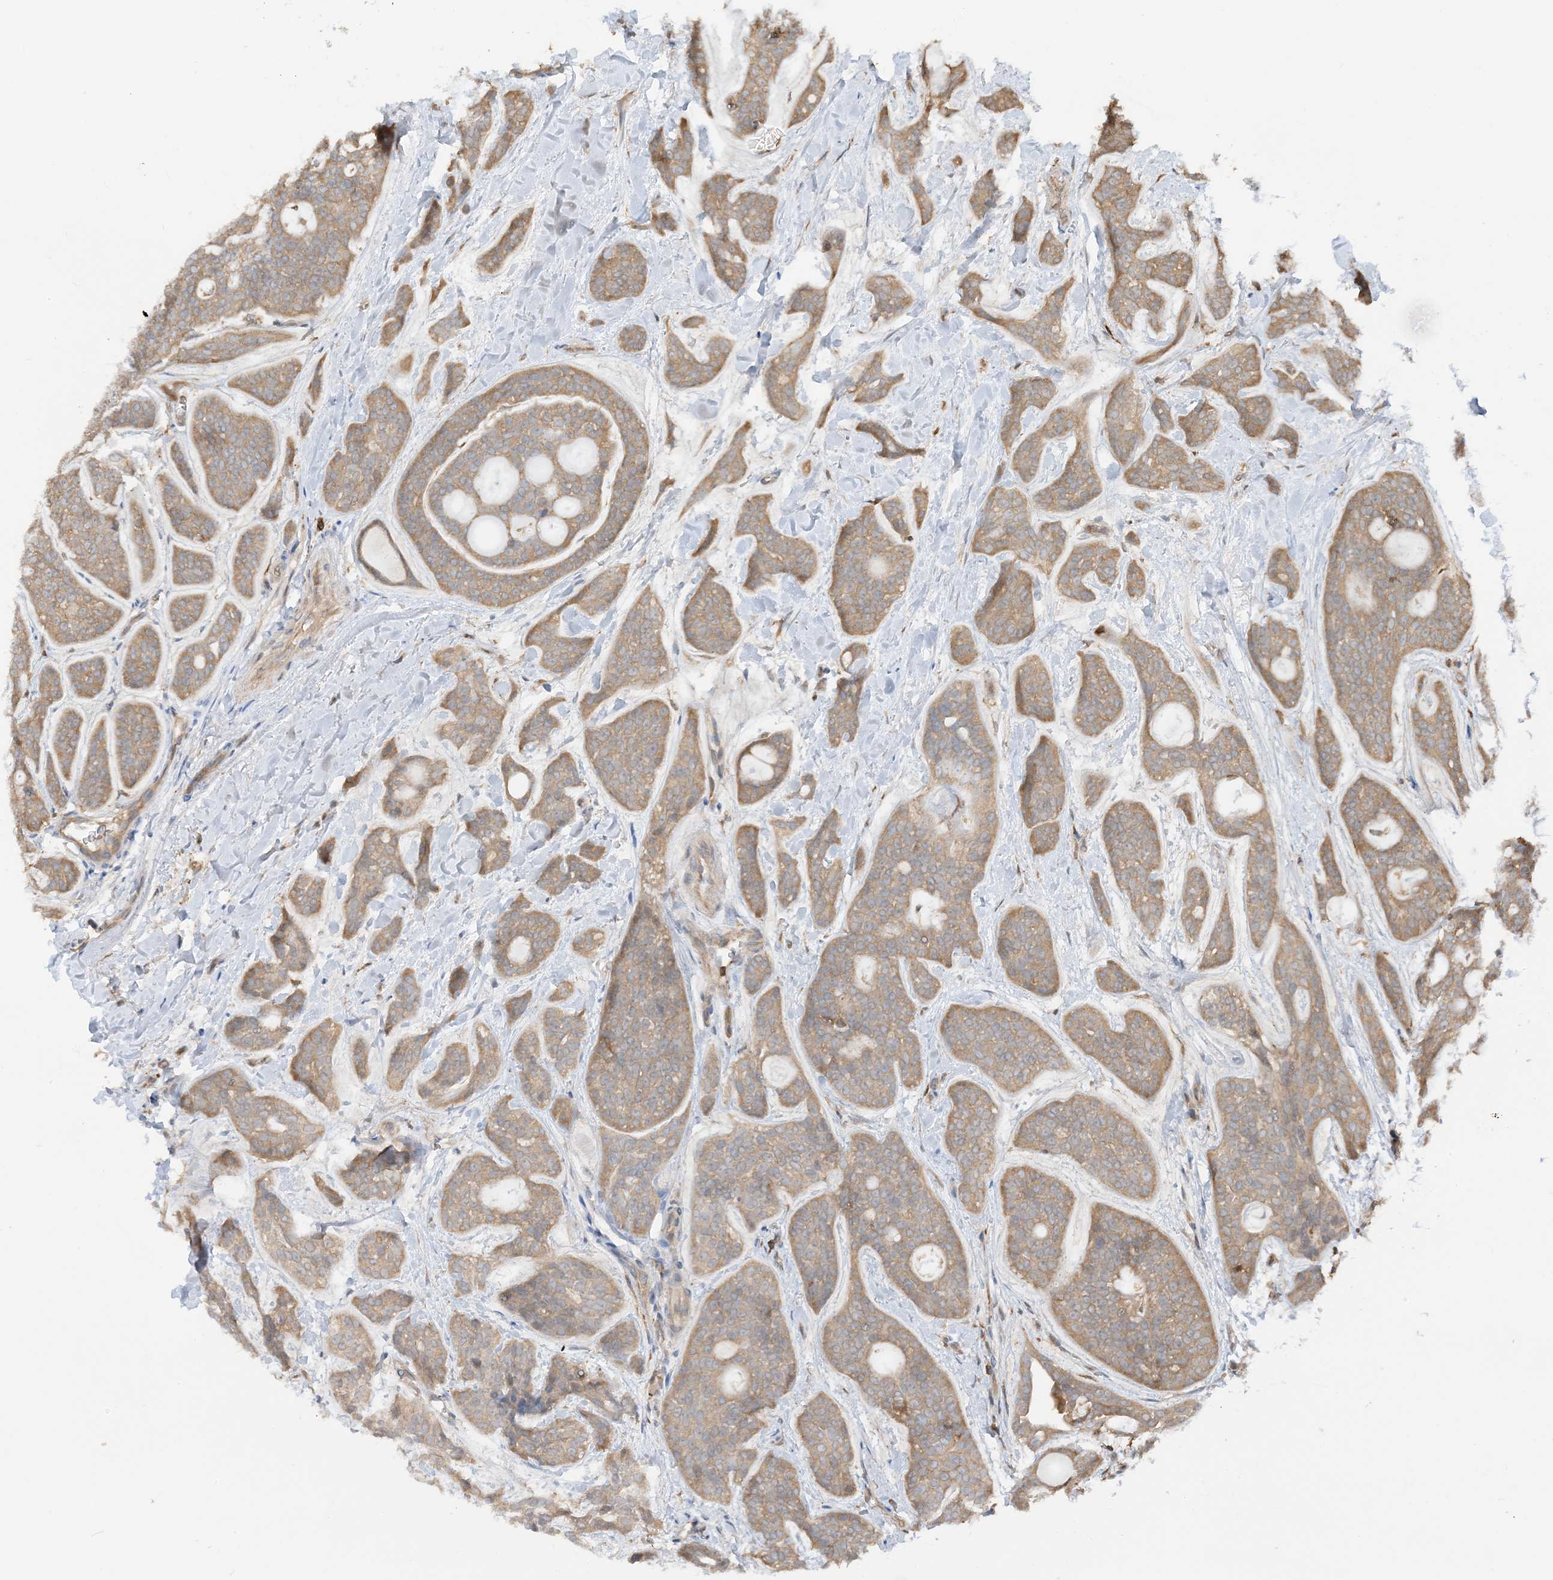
{"staining": {"intensity": "moderate", "quantity": ">75%", "location": "cytoplasmic/membranous"}, "tissue": "head and neck cancer", "cell_type": "Tumor cells", "image_type": "cancer", "snomed": [{"axis": "morphology", "description": "Adenocarcinoma, NOS"}, {"axis": "topography", "description": "Head-Neck"}], "caption": "A high-resolution photomicrograph shows IHC staining of adenocarcinoma (head and neck), which displays moderate cytoplasmic/membranous positivity in approximately >75% of tumor cells. (Brightfield microscopy of DAB IHC at high magnification).", "gene": "CAPZB", "patient": {"sex": "male", "age": 66}}